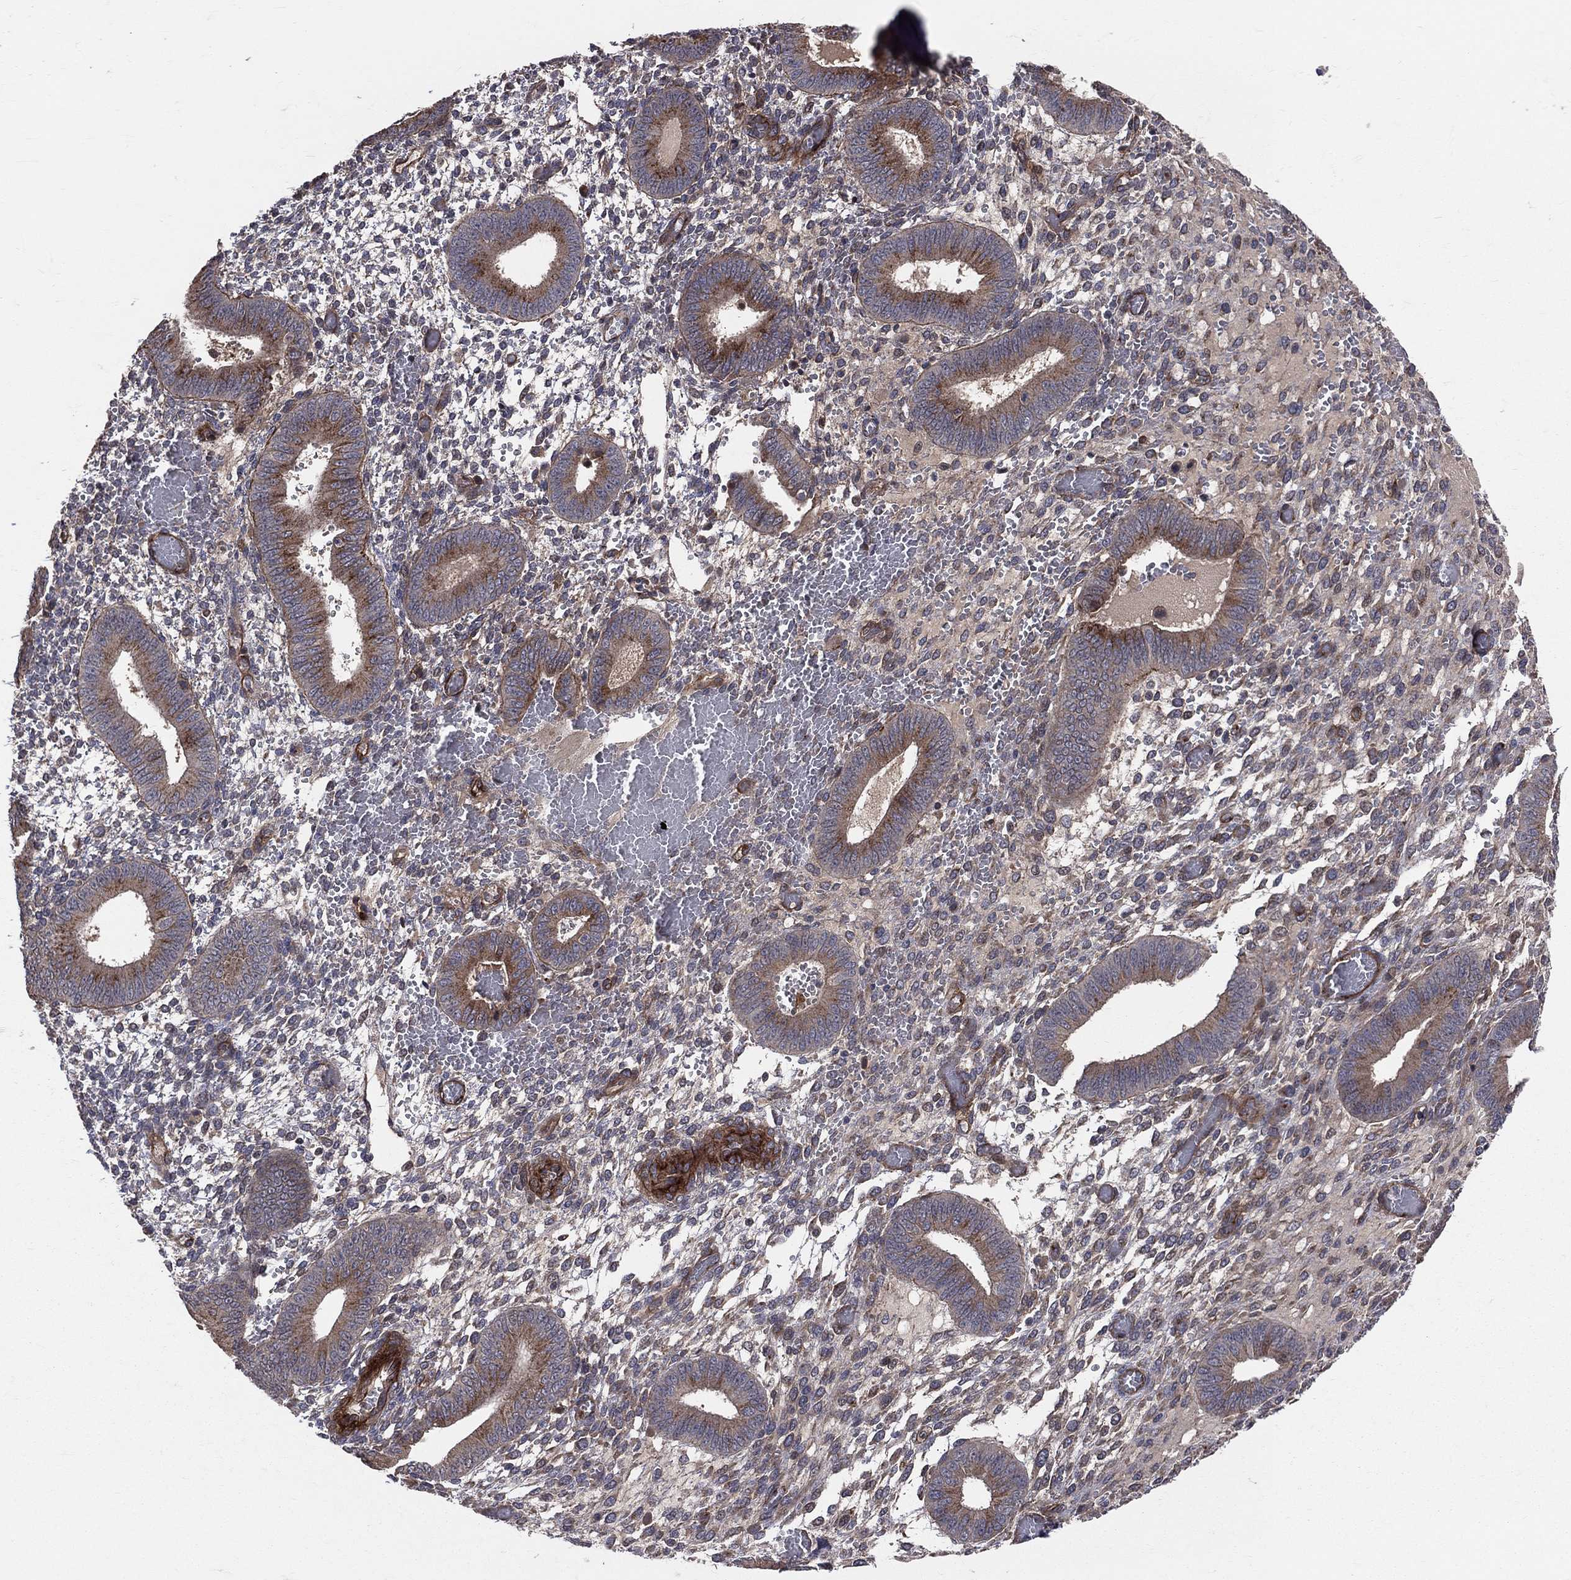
{"staining": {"intensity": "negative", "quantity": "none", "location": "none"}, "tissue": "endometrium", "cell_type": "Cells in endometrial stroma", "image_type": "normal", "snomed": [{"axis": "morphology", "description": "Normal tissue, NOS"}, {"axis": "topography", "description": "Endometrium"}], "caption": "Immunohistochemistry photomicrograph of unremarkable endometrium stained for a protein (brown), which reveals no expression in cells in endometrial stroma.", "gene": "ENTPD1", "patient": {"sex": "female", "age": 42}}